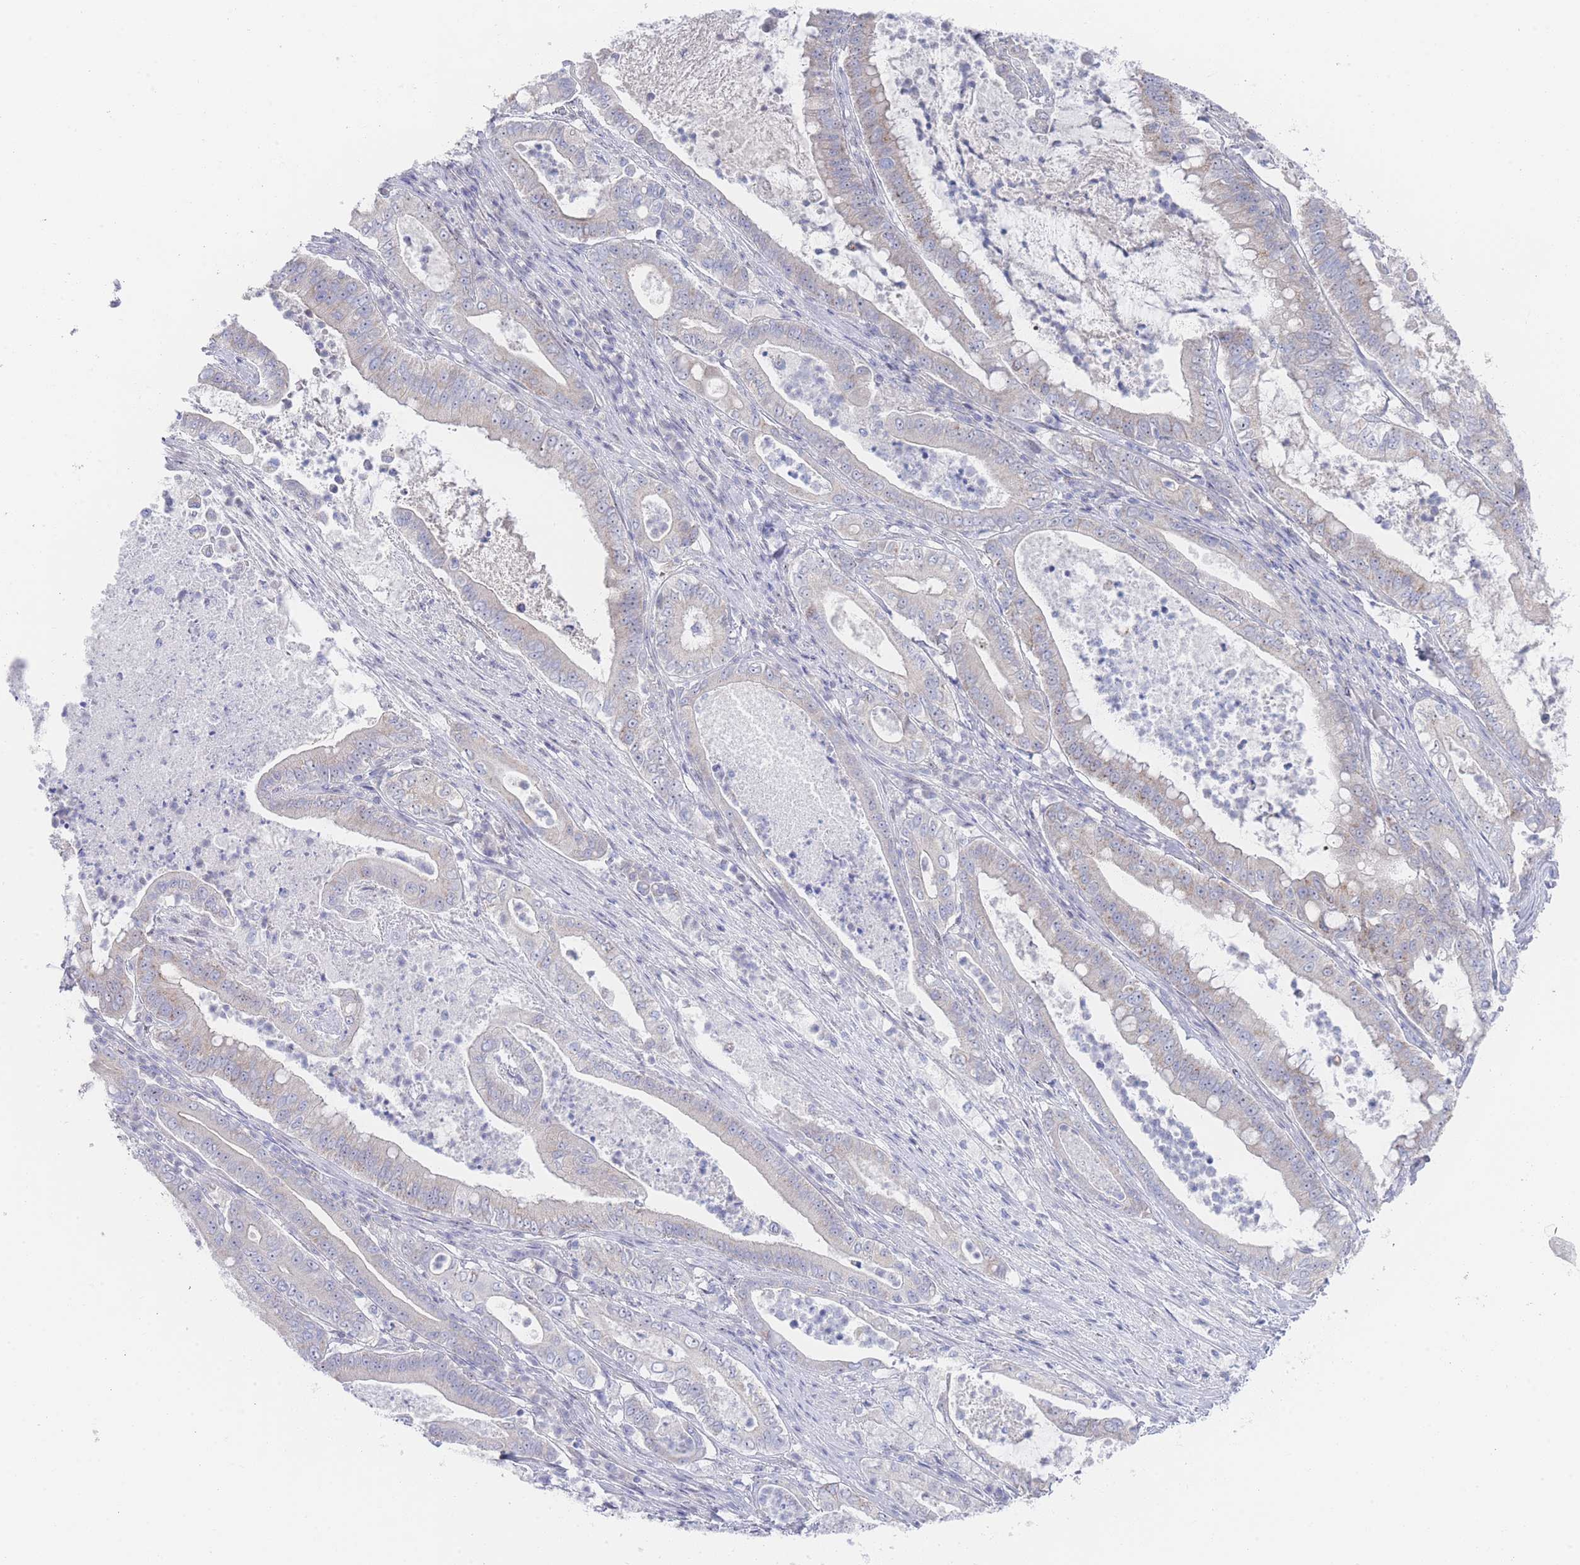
{"staining": {"intensity": "weak", "quantity": "25%-75%", "location": "cytoplasmic/membranous,nuclear"}, "tissue": "pancreatic cancer", "cell_type": "Tumor cells", "image_type": "cancer", "snomed": [{"axis": "morphology", "description": "Adenocarcinoma, NOS"}, {"axis": "topography", "description": "Pancreas"}], "caption": "Weak cytoplasmic/membranous and nuclear staining is identified in about 25%-75% of tumor cells in pancreatic cancer.", "gene": "ZNF142", "patient": {"sex": "male", "age": 71}}